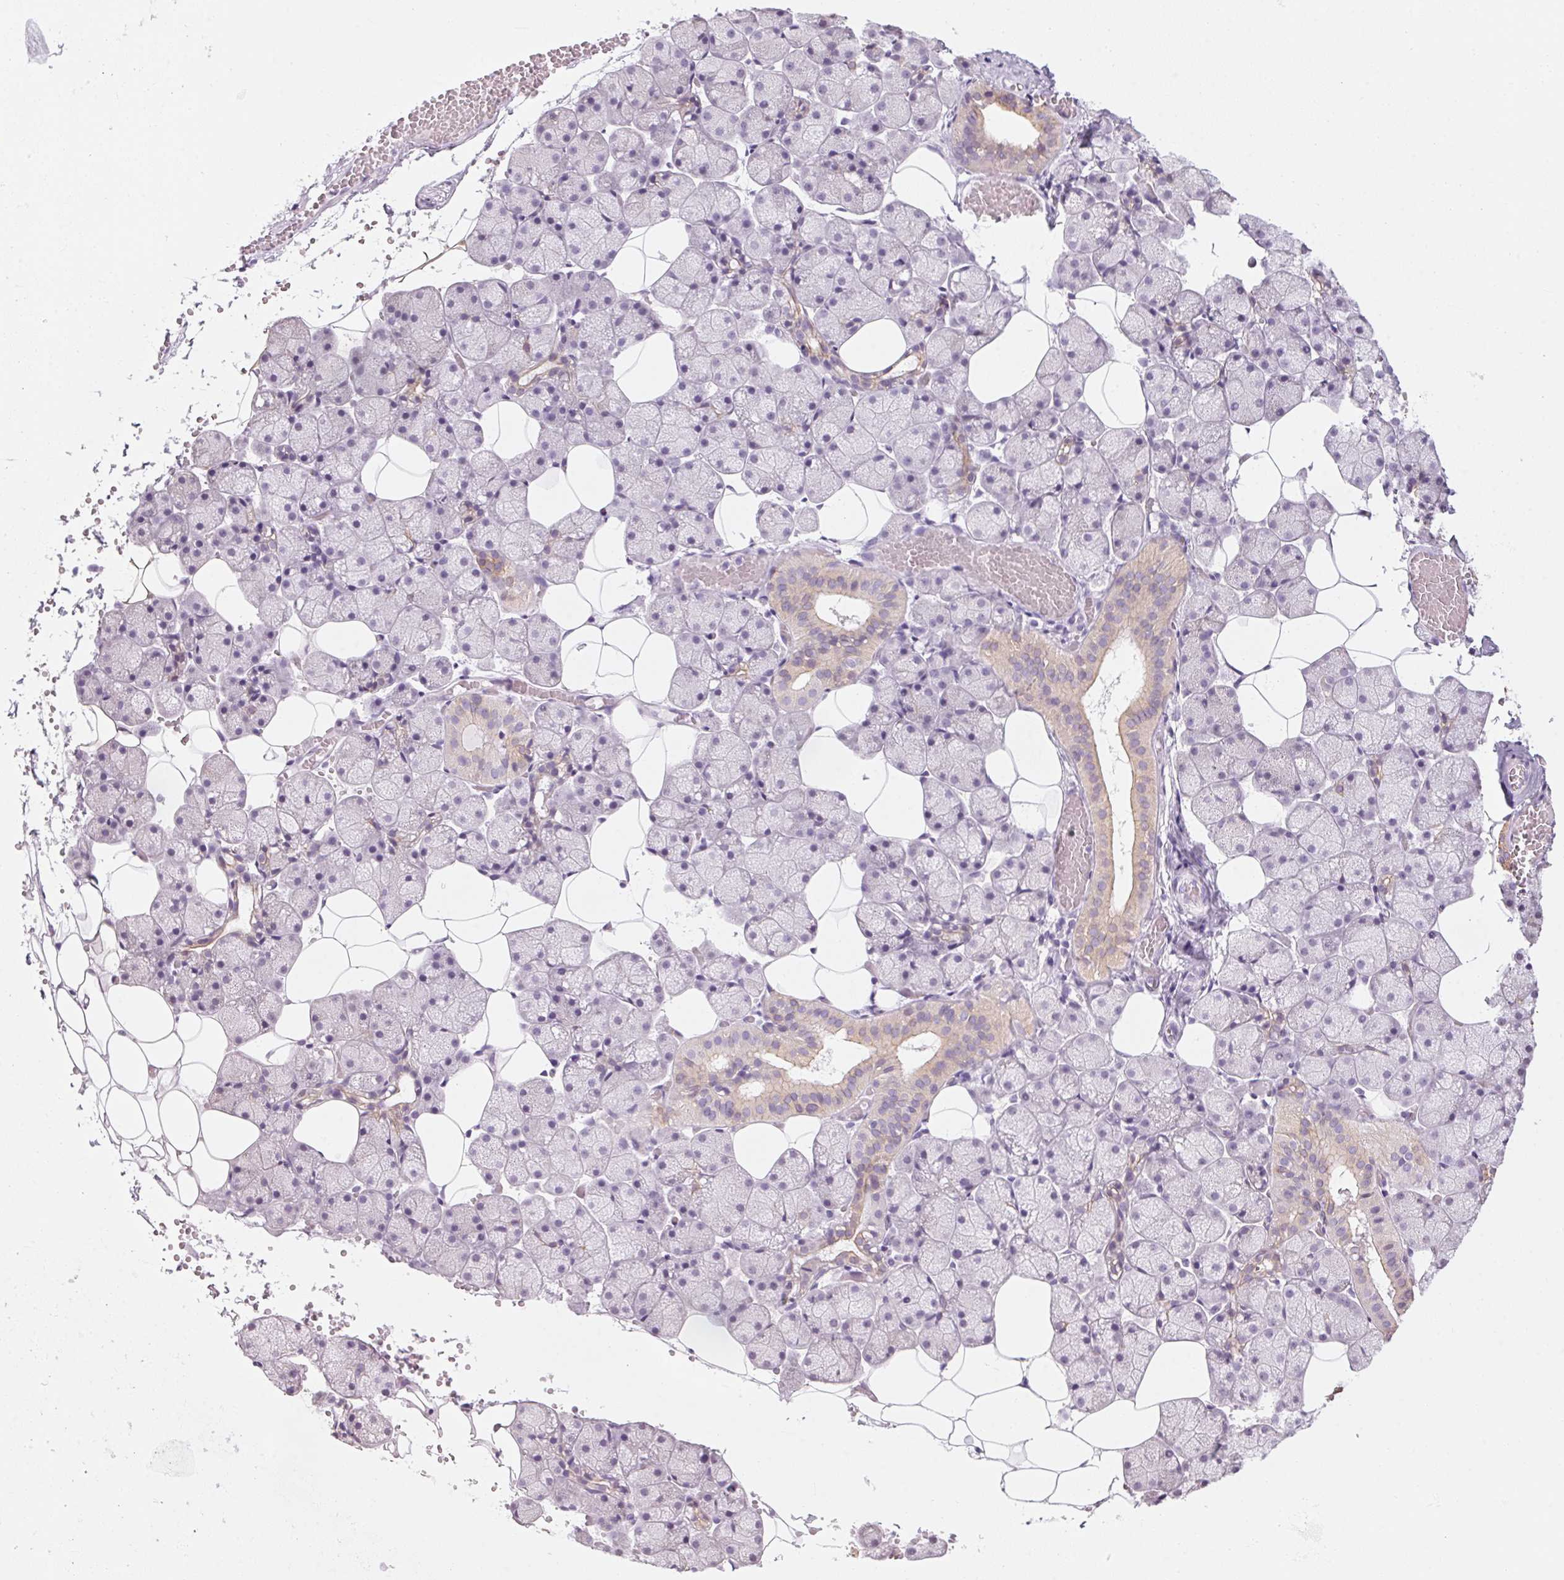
{"staining": {"intensity": "weak", "quantity": "25%-75%", "location": "cytoplasmic/membranous"}, "tissue": "salivary gland", "cell_type": "Glandular cells", "image_type": "normal", "snomed": [{"axis": "morphology", "description": "Normal tissue, NOS"}, {"axis": "topography", "description": "Salivary gland"}], "caption": "Weak cytoplasmic/membranous protein positivity is identified in about 25%-75% of glandular cells in salivary gland.", "gene": "RPTN", "patient": {"sex": "male", "age": 38}}